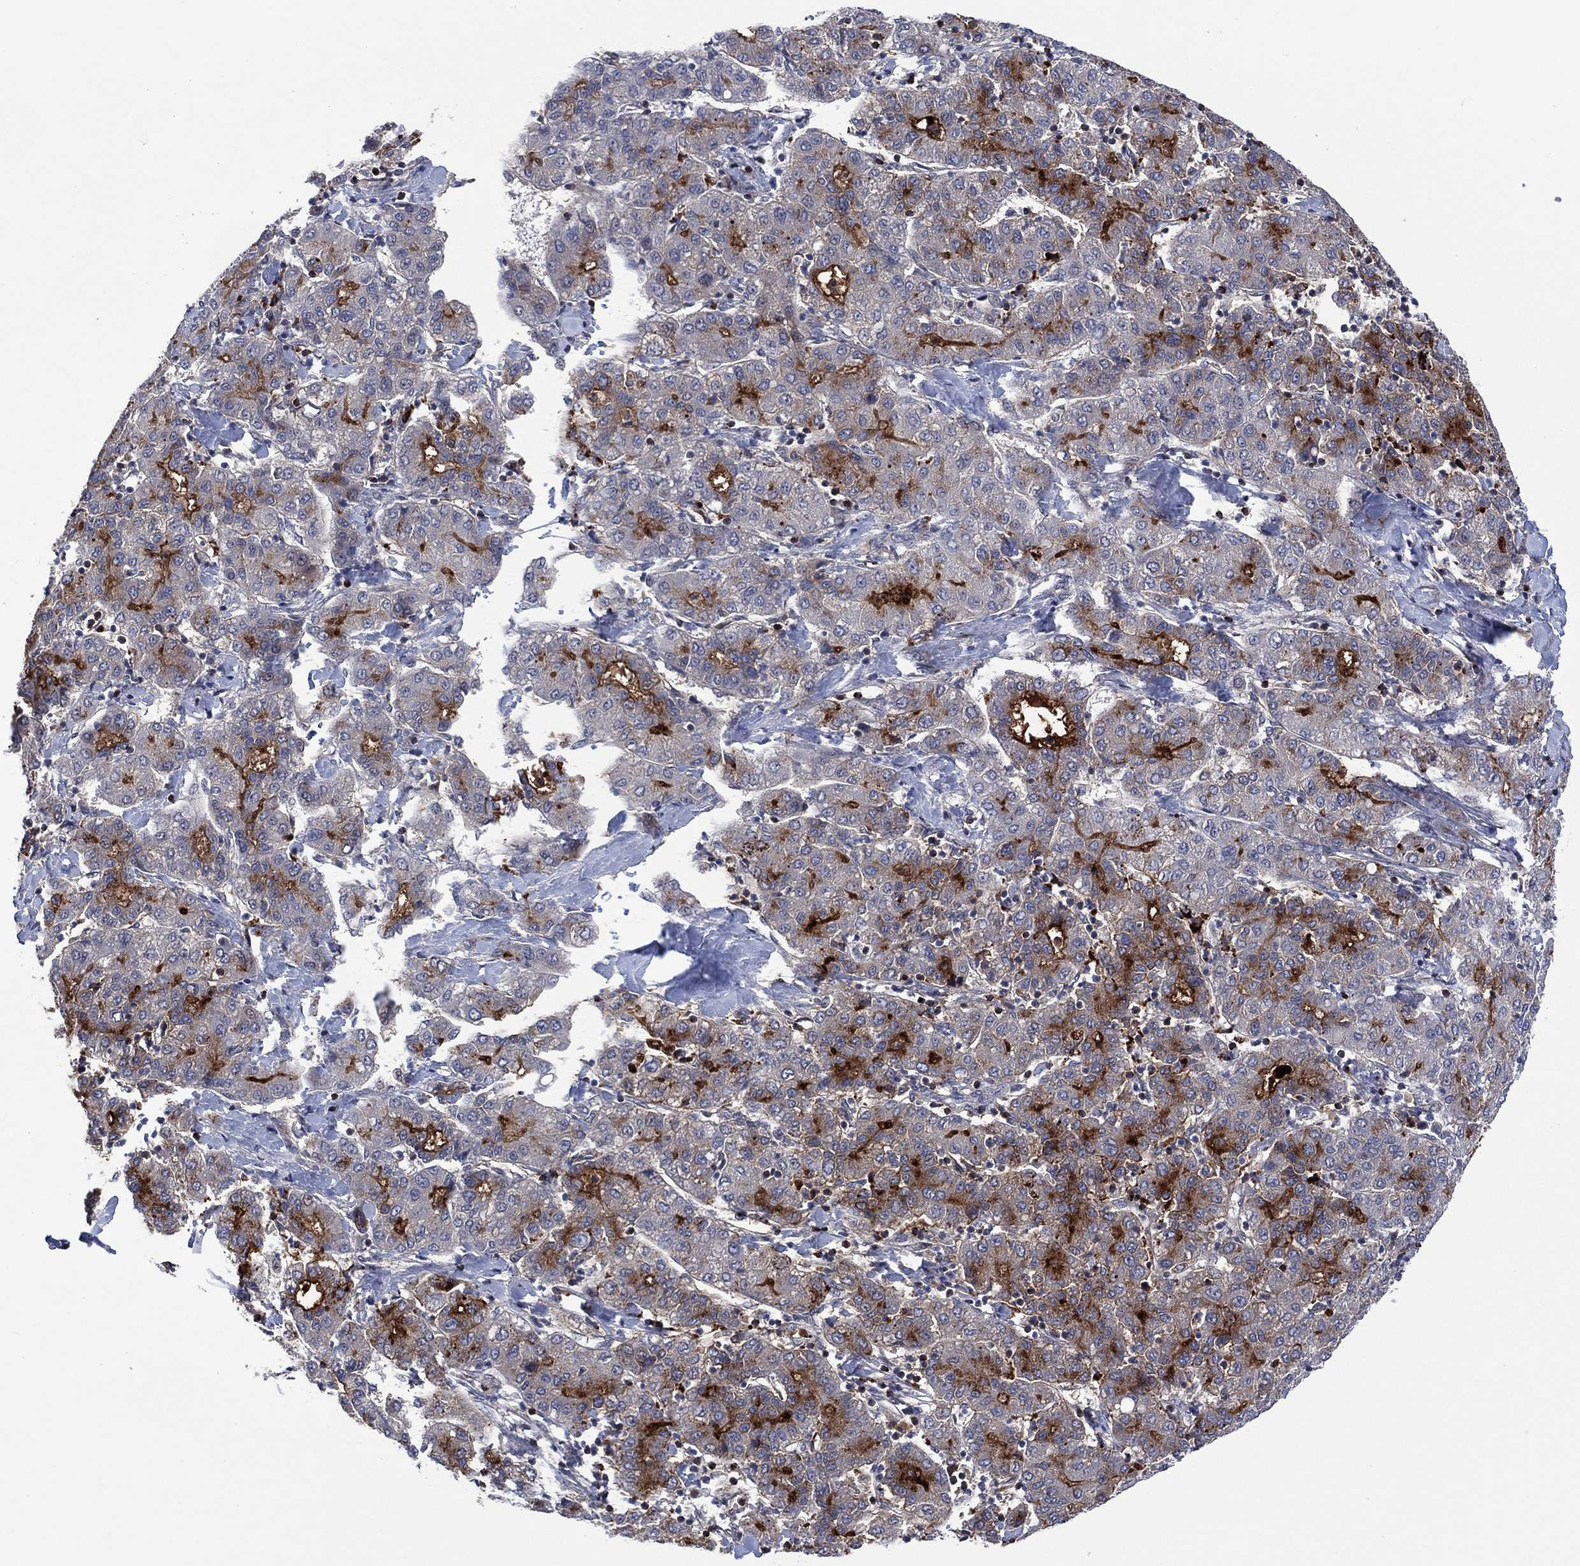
{"staining": {"intensity": "moderate", "quantity": "25%-75%", "location": "cytoplasmic/membranous"}, "tissue": "liver cancer", "cell_type": "Tumor cells", "image_type": "cancer", "snomed": [{"axis": "morphology", "description": "Carcinoma, Hepatocellular, NOS"}, {"axis": "topography", "description": "Liver"}], "caption": "Liver hepatocellular carcinoma stained with a brown dye displays moderate cytoplasmic/membranous positive positivity in about 25%-75% of tumor cells.", "gene": "DPP4", "patient": {"sex": "male", "age": 65}}